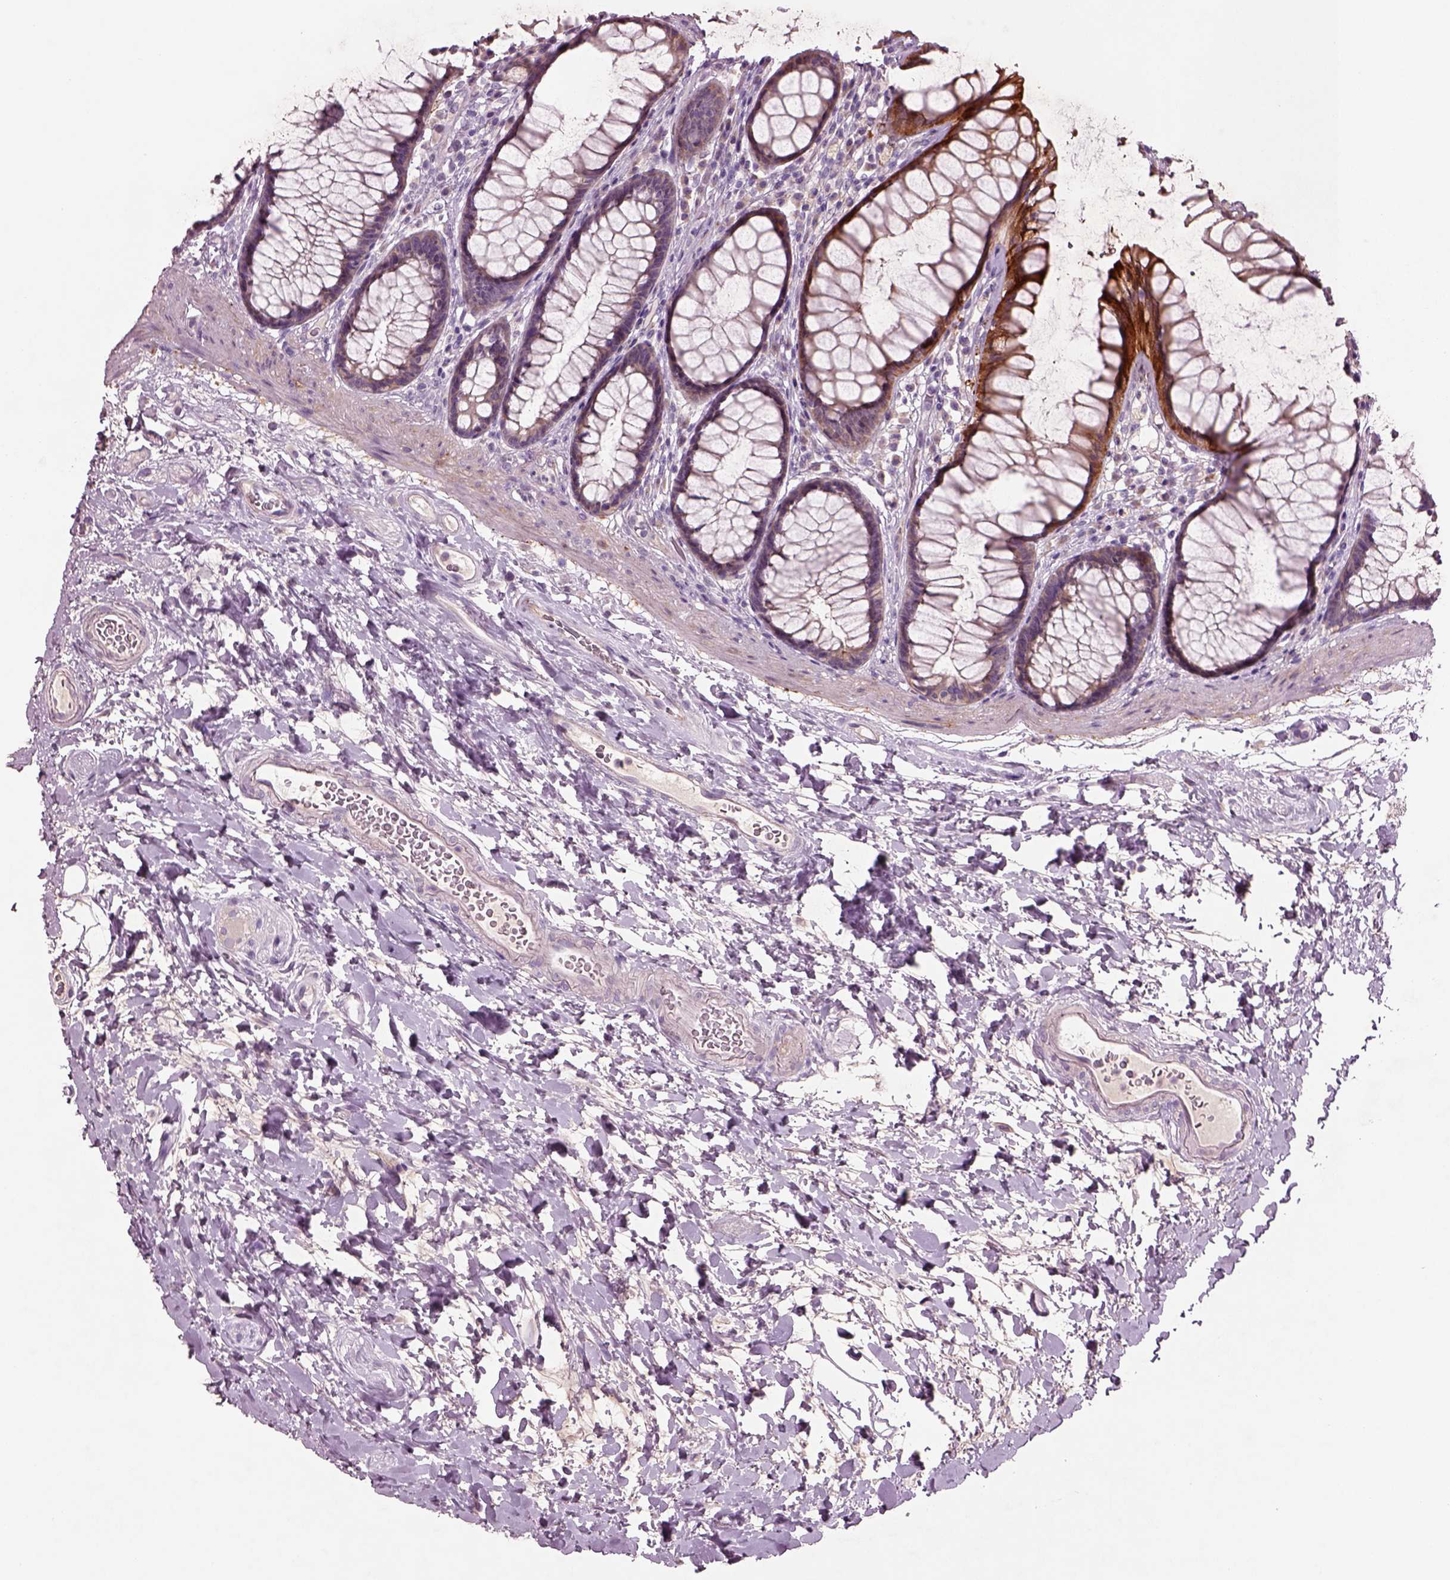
{"staining": {"intensity": "strong", "quantity": "25%-75%", "location": "cytoplasmic/membranous"}, "tissue": "rectum", "cell_type": "Glandular cells", "image_type": "normal", "snomed": [{"axis": "morphology", "description": "Normal tissue, NOS"}, {"axis": "topography", "description": "Rectum"}], "caption": "A high-resolution photomicrograph shows IHC staining of normal rectum, which shows strong cytoplasmic/membranous staining in approximately 25%-75% of glandular cells. (DAB IHC with brightfield microscopy, high magnification).", "gene": "PLPP7", "patient": {"sex": "male", "age": 72}}